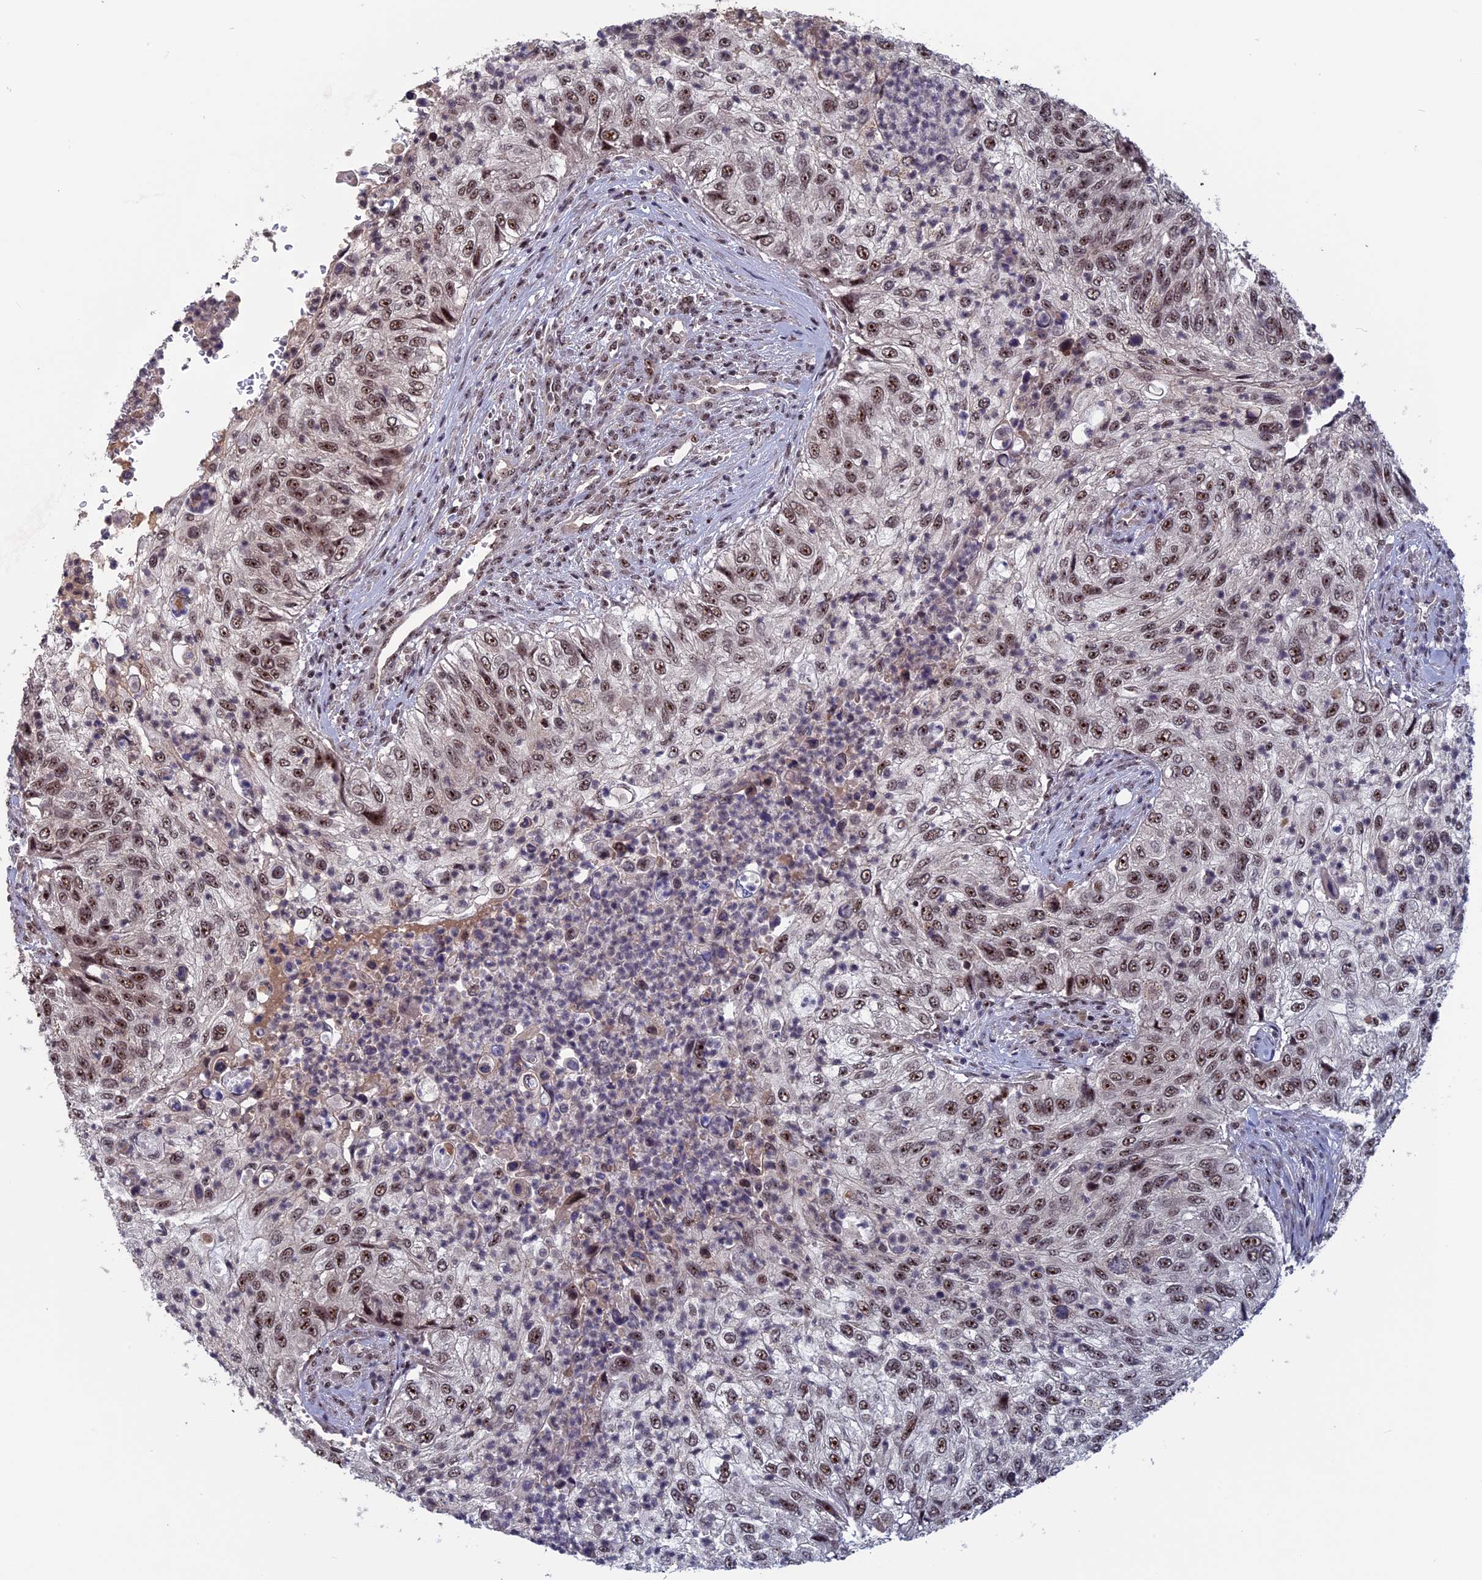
{"staining": {"intensity": "moderate", "quantity": ">75%", "location": "nuclear"}, "tissue": "urothelial cancer", "cell_type": "Tumor cells", "image_type": "cancer", "snomed": [{"axis": "morphology", "description": "Urothelial carcinoma, High grade"}, {"axis": "topography", "description": "Urinary bladder"}], "caption": "Protein positivity by immunohistochemistry (IHC) demonstrates moderate nuclear expression in approximately >75% of tumor cells in high-grade urothelial carcinoma.", "gene": "CACTIN", "patient": {"sex": "female", "age": 60}}